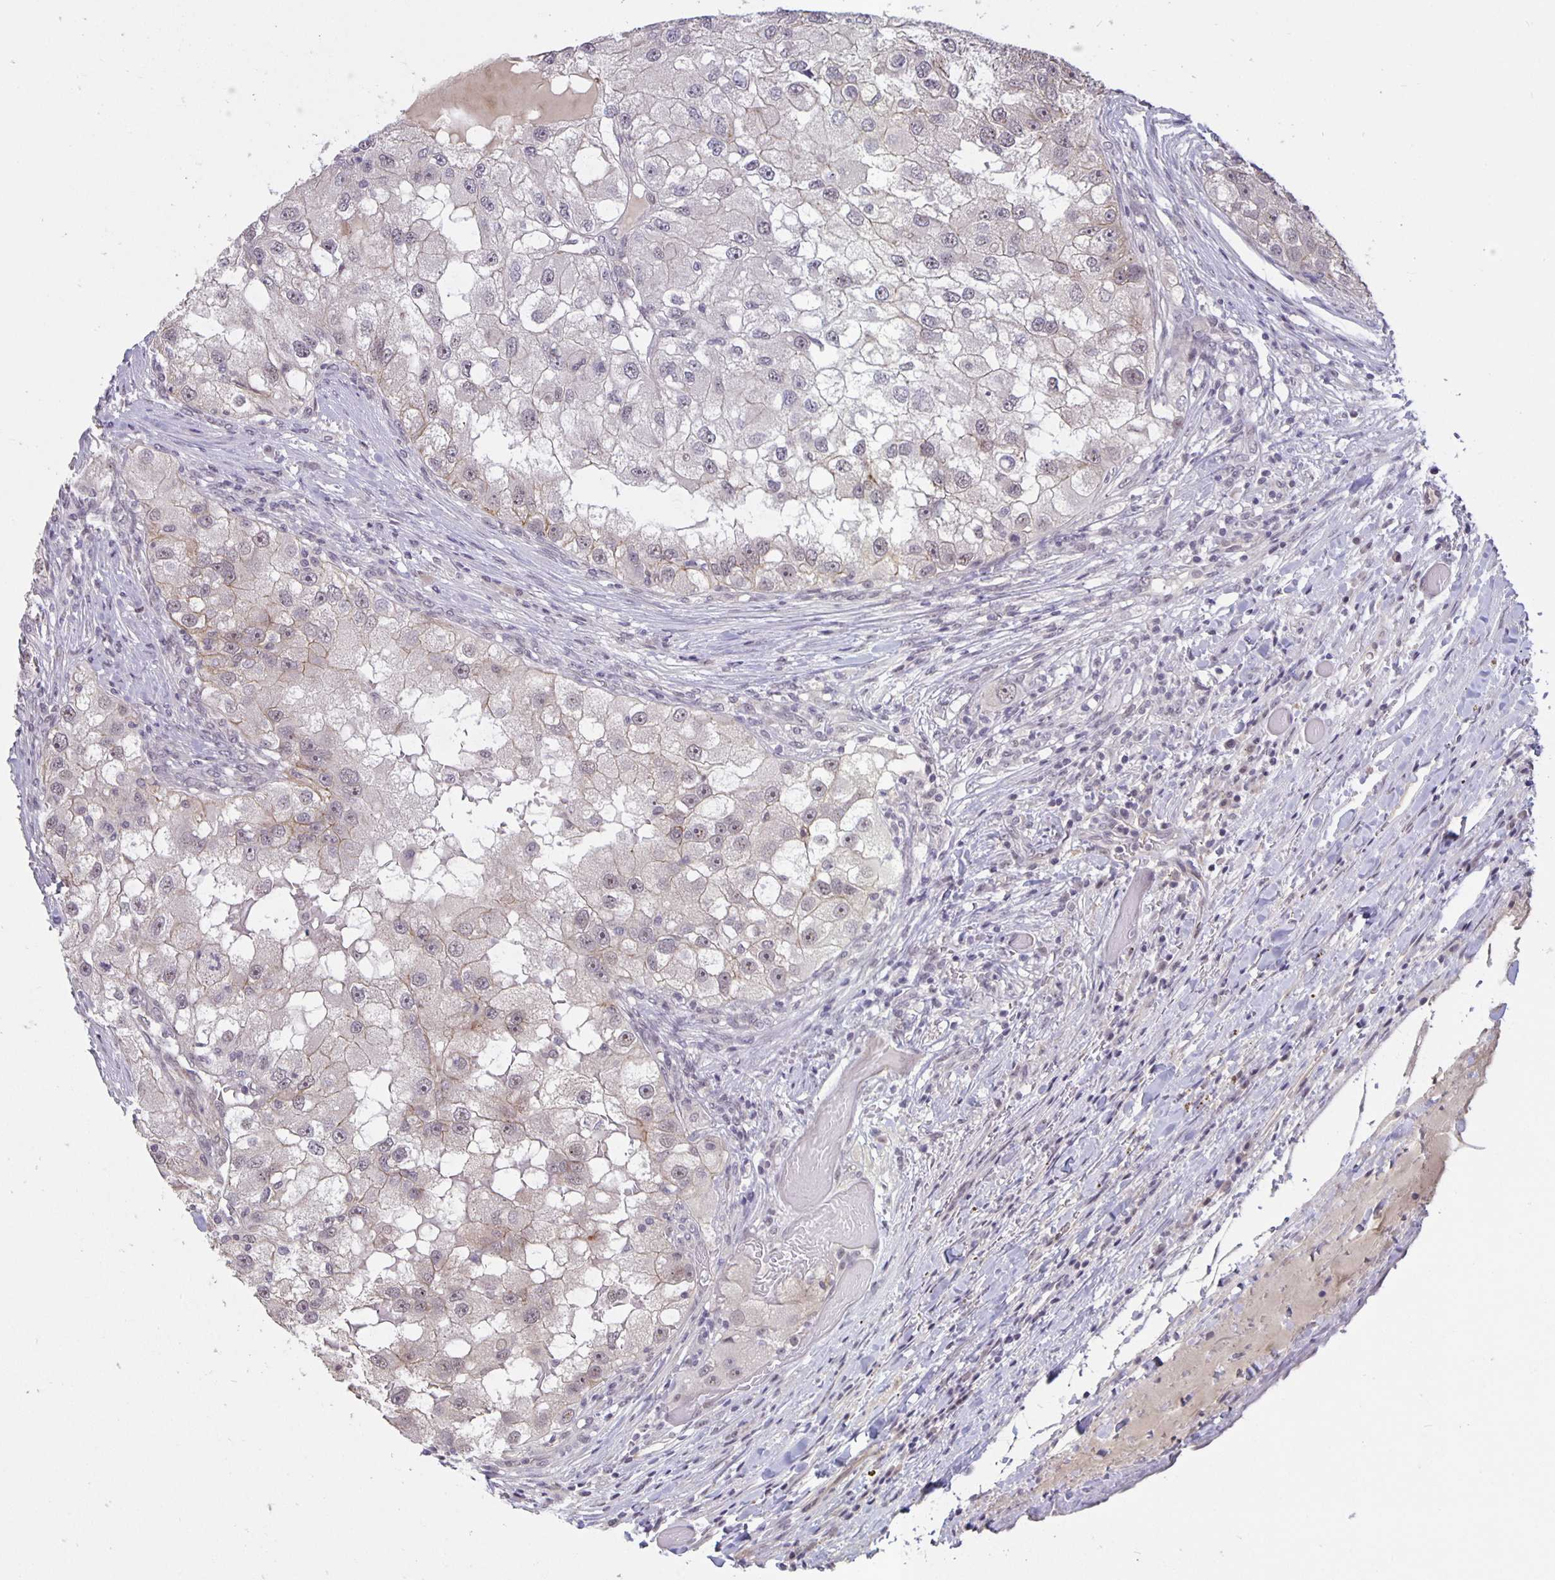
{"staining": {"intensity": "negative", "quantity": "none", "location": "none"}, "tissue": "renal cancer", "cell_type": "Tumor cells", "image_type": "cancer", "snomed": [{"axis": "morphology", "description": "Adenocarcinoma, NOS"}, {"axis": "topography", "description": "Kidney"}], "caption": "An immunohistochemistry micrograph of adenocarcinoma (renal) is shown. There is no staining in tumor cells of adenocarcinoma (renal).", "gene": "ARVCF", "patient": {"sex": "male", "age": 63}}